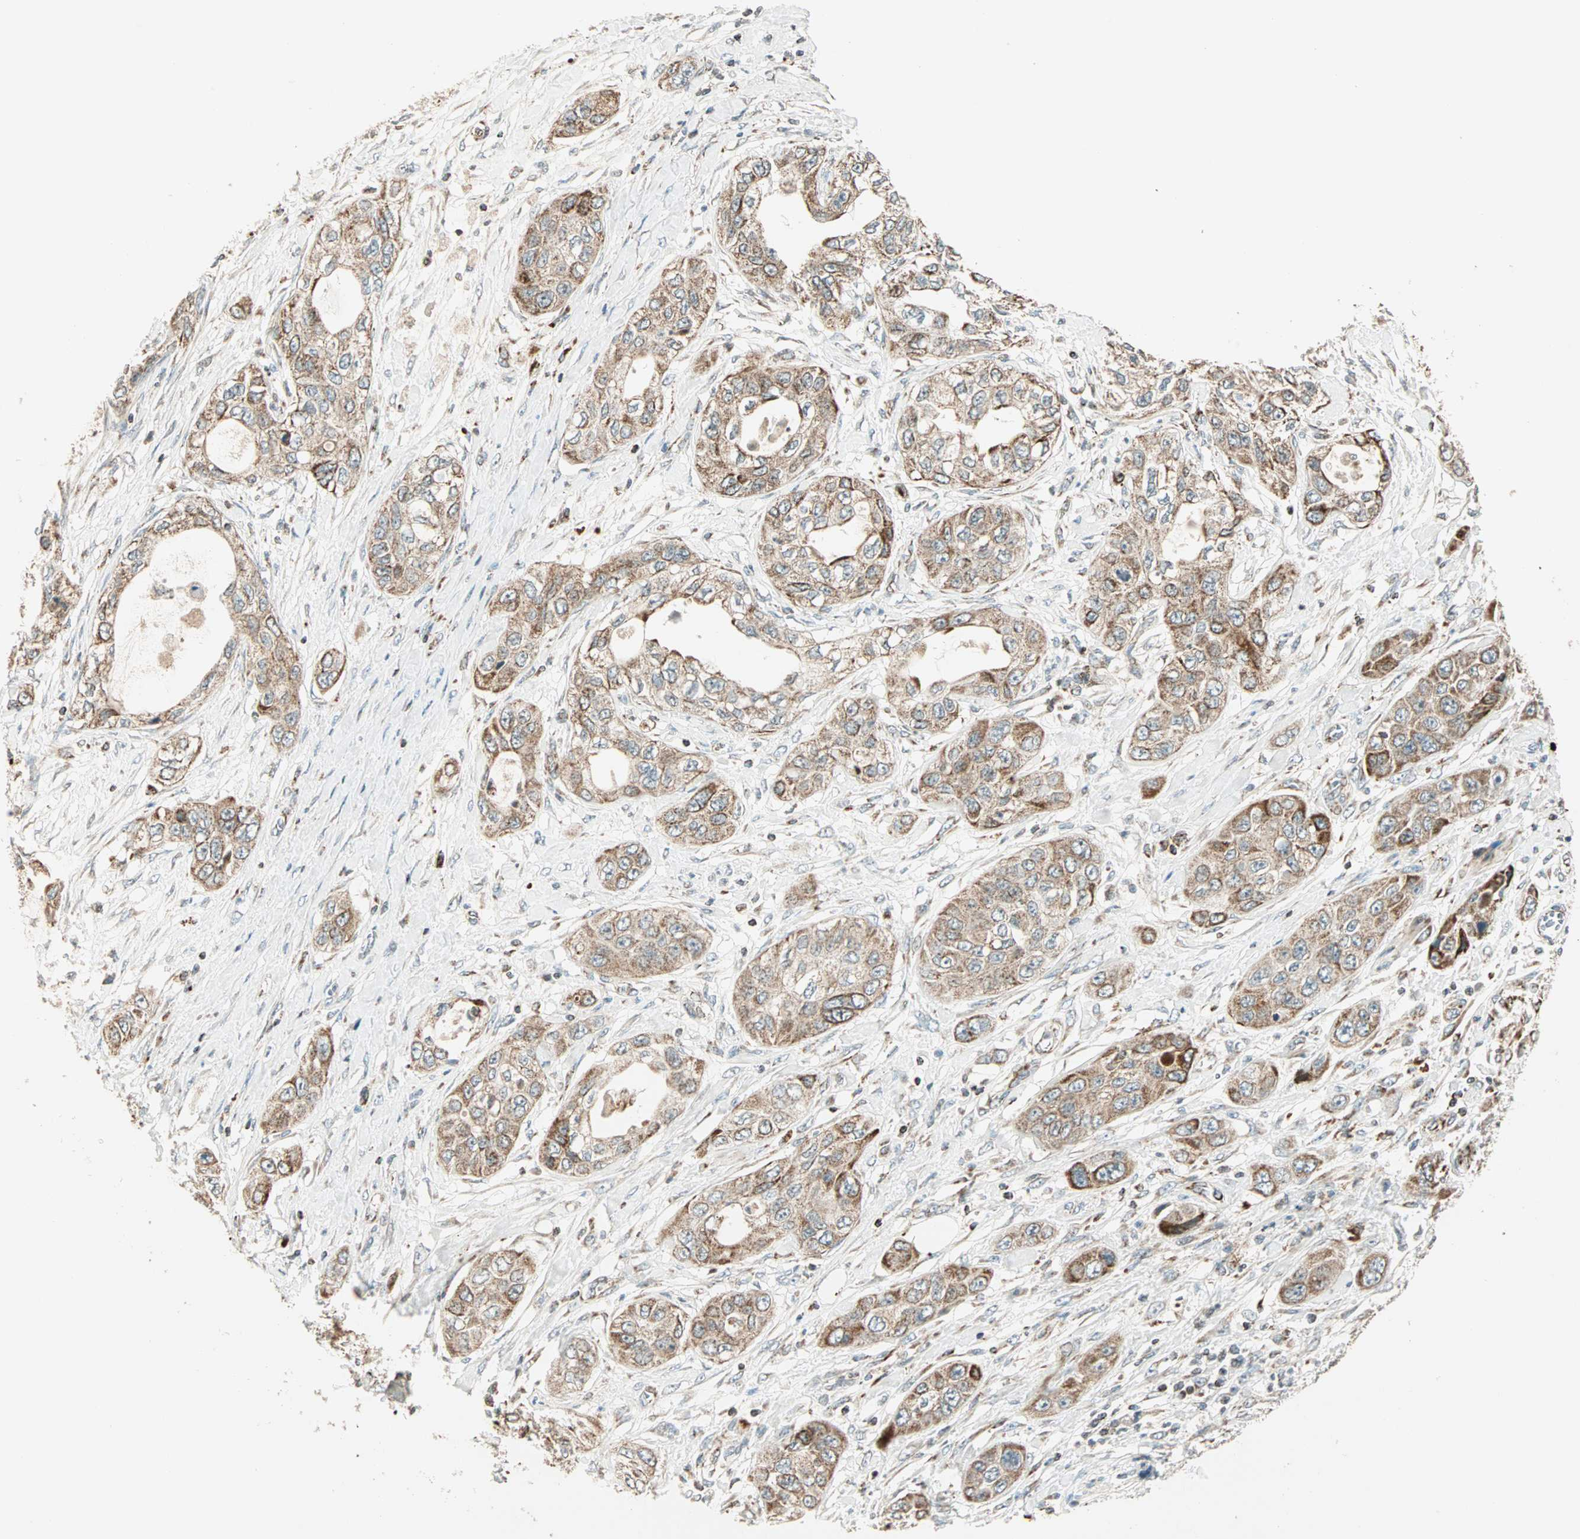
{"staining": {"intensity": "moderate", "quantity": "<25%", "location": "cytoplasmic/membranous"}, "tissue": "pancreatic cancer", "cell_type": "Tumor cells", "image_type": "cancer", "snomed": [{"axis": "morphology", "description": "Adenocarcinoma, NOS"}, {"axis": "topography", "description": "Pancreas"}], "caption": "Pancreatic adenocarcinoma stained with a protein marker reveals moderate staining in tumor cells.", "gene": "SPRY4", "patient": {"sex": "female", "age": 70}}